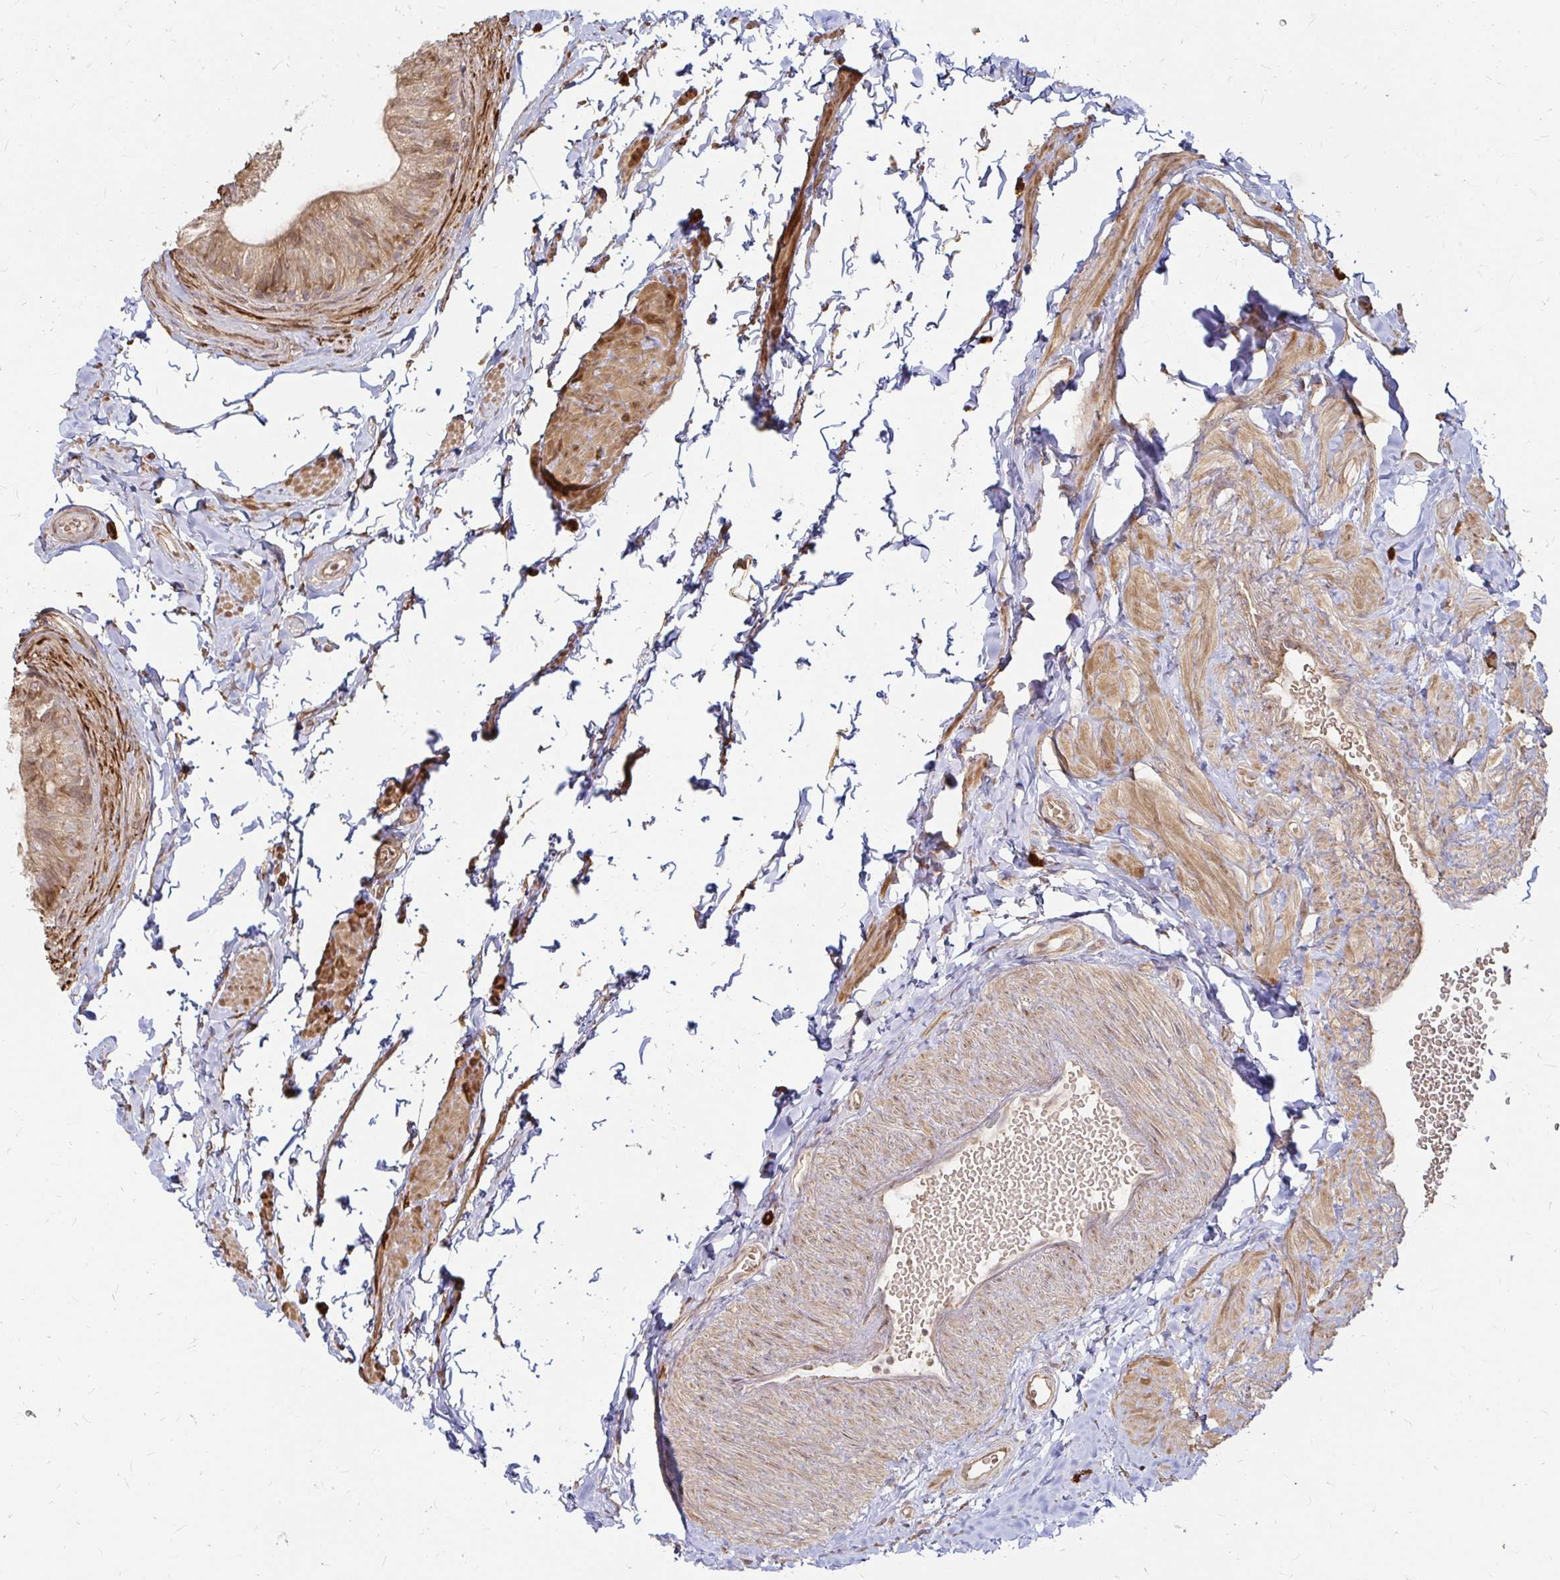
{"staining": {"intensity": "moderate", "quantity": ">75%", "location": "cytoplasmic/membranous"}, "tissue": "epididymis", "cell_type": "Glandular cells", "image_type": "normal", "snomed": [{"axis": "morphology", "description": "Normal tissue, NOS"}, {"axis": "topography", "description": "Epididymis, spermatic cord, NOS"}, {"axis": "topography", "description": "Epididymis"}, {"axis": "topography", "description": "Peripheral nerve tissue"}], "caption": "Unremarkable epididymis was stained to show a protein in brown. There is medium levels of moderate cytoplasmic/membranous positivity in approximately >75% of glandular cells.", "gene": "CAST", "patient": {"sex": "male", "age": 29}}